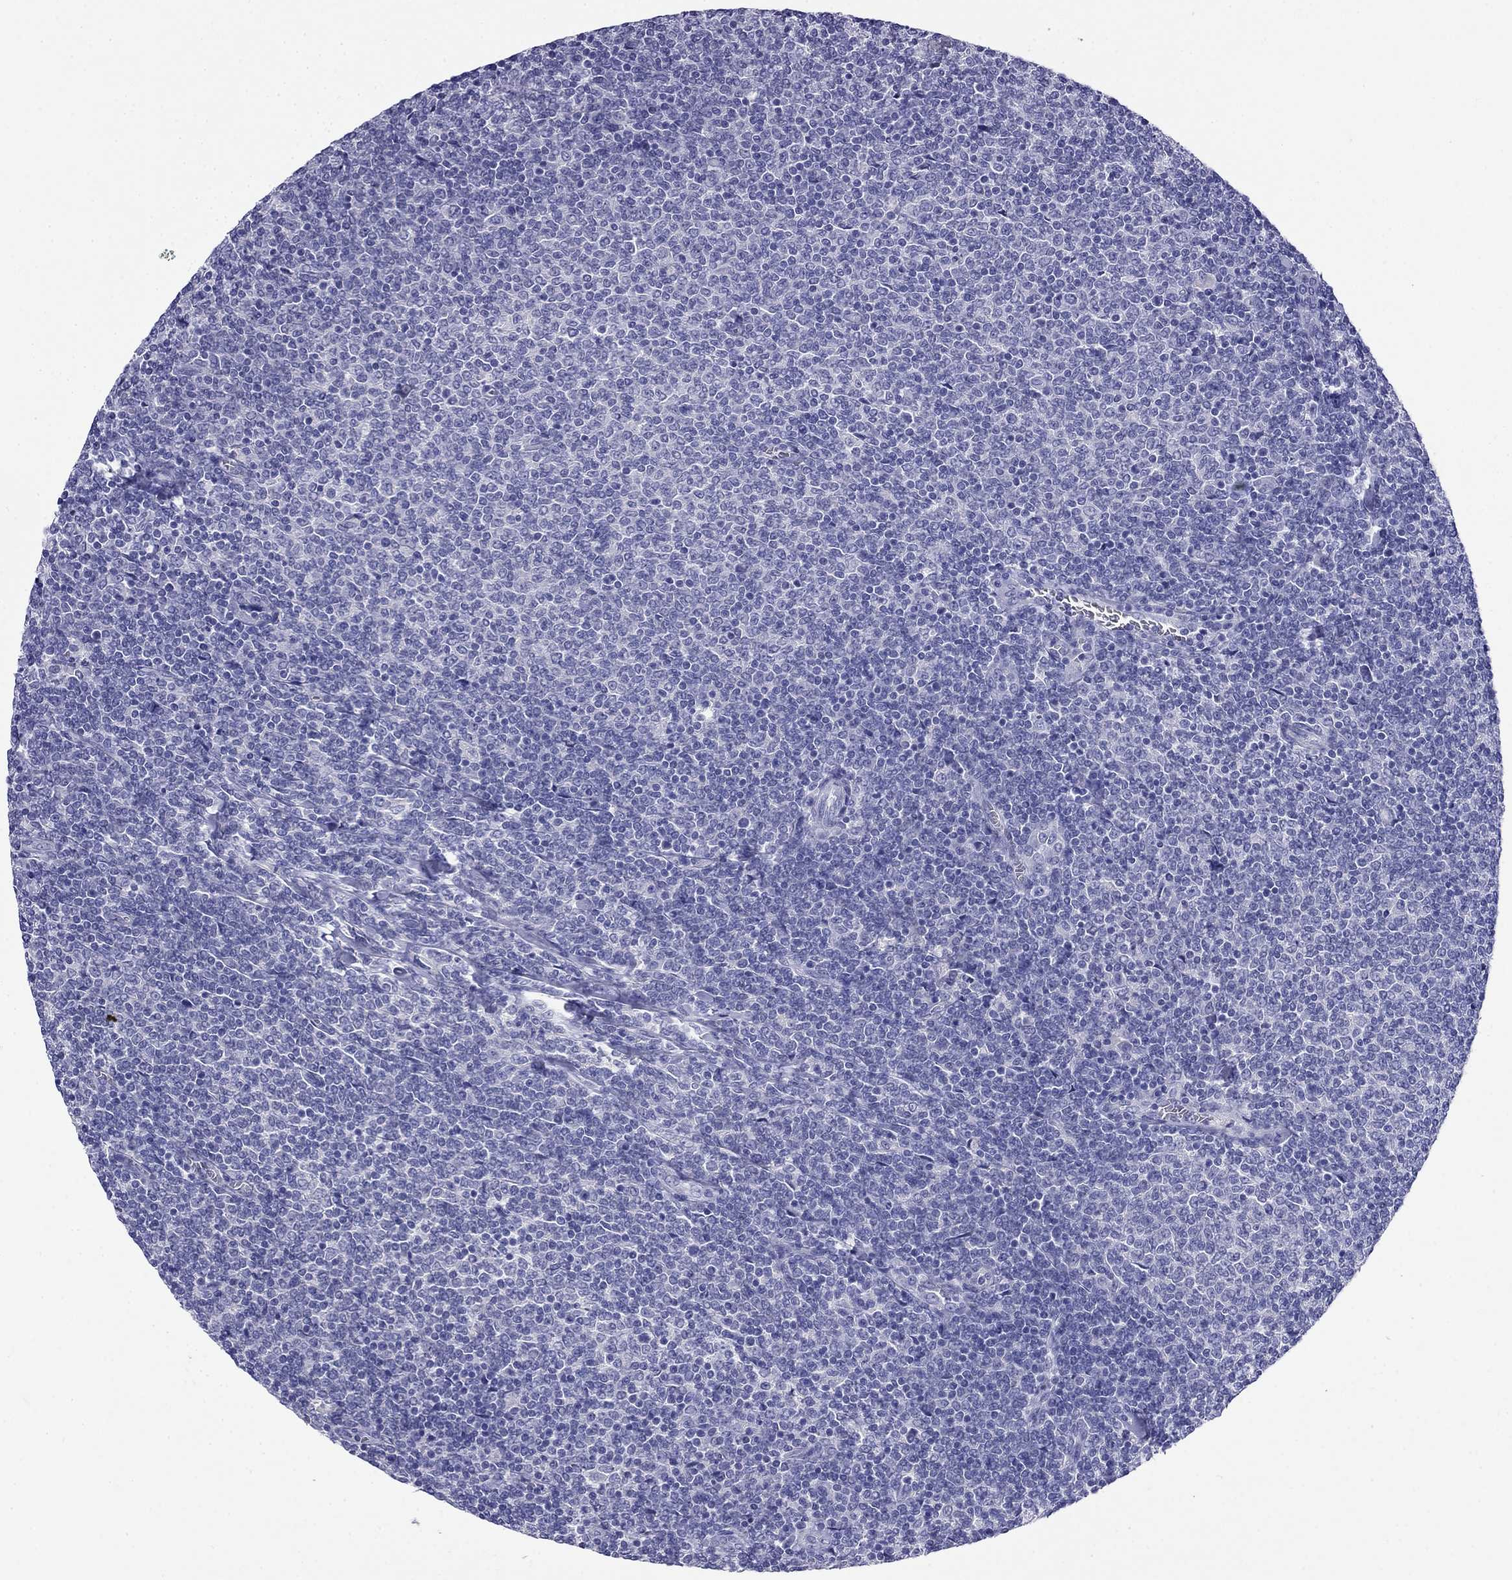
{"staining": {"intensity": "negative", "quantity": "none", "location": "none"}, "tissue": "lymphoma", "cell_type": "Tumor cells", "image_type": "cancer", "snomed": [{"axis": "morphology", "description": "Malignant lymphoma, non-Hodgkin's type, Low grade"}, {"axis": "topography", "description": "Lymph node"}], "caption": "Human malignant lymphoma, non-Hodgkin's type (low-grade) stained for a protein using immunohistochemistry (IHC) reveals no expression in tumor cells.", "gene": "MYO15A", "patient": {"sex": "male", "age": 52}}